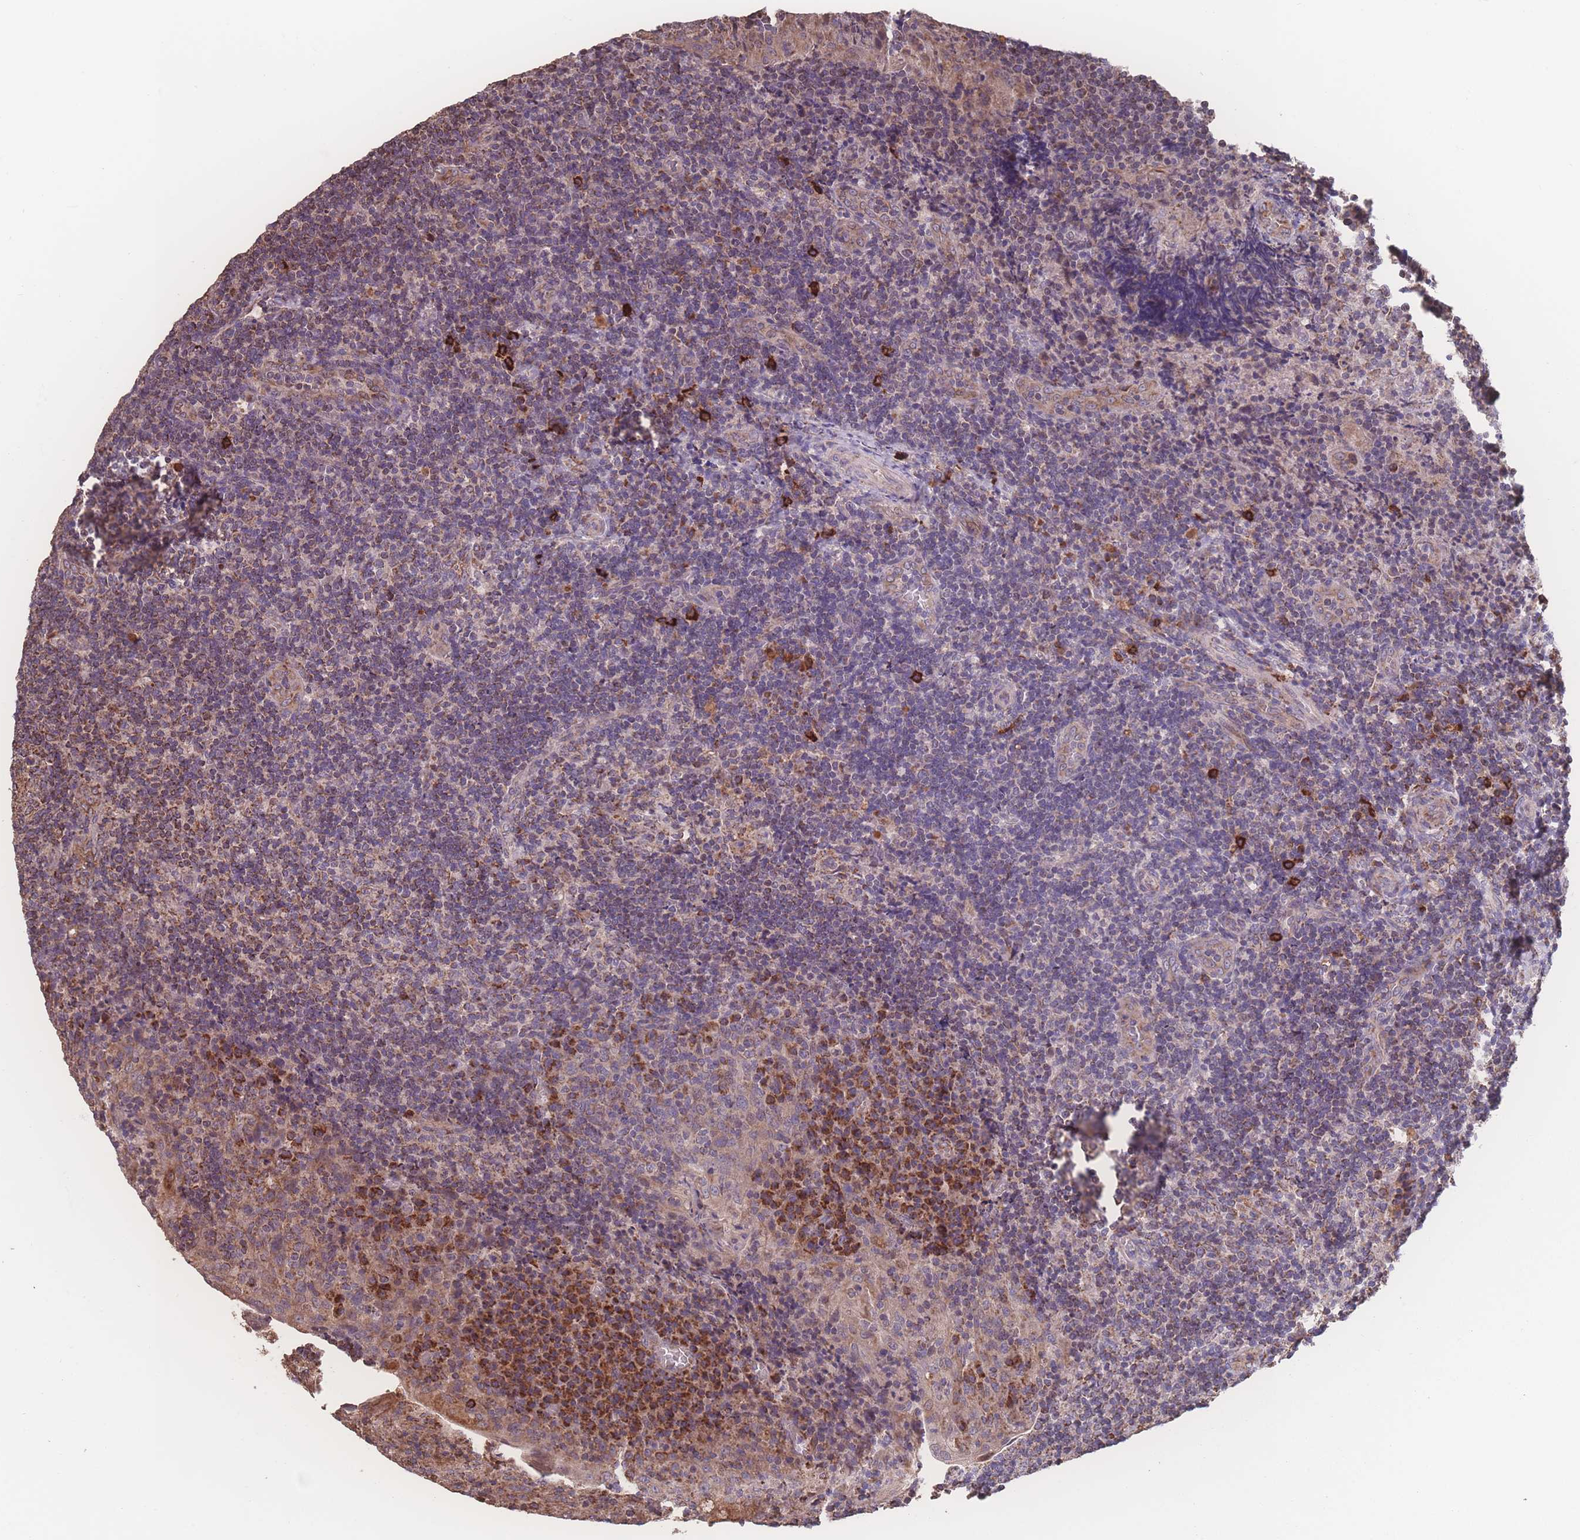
{"staining": {"intensity": "moderate", "quantity": "25%-75%", "location": "cytoplasmic/membranous"}, "tissue": "tonsil", "cell_type": "Germinal center cells", "image_type": "normal", "snomed": [{"axis": "morphology", "description": "Normal tissue, NOS"}, {"axis": "topography", "description": "Tonsil"}], "caption": "A high-resolution photomicrograph shows immunohistochemistry (IHC) staining of benign tonsil, which shows moderate cytoplasmic/membranous positivity in about 25%-75% of germinal center cells. (DAB = brown stain, brightfield microscopy at high magnification).", "gene": "SGSM3", "patient": {"sex": "male", "age": 17}}